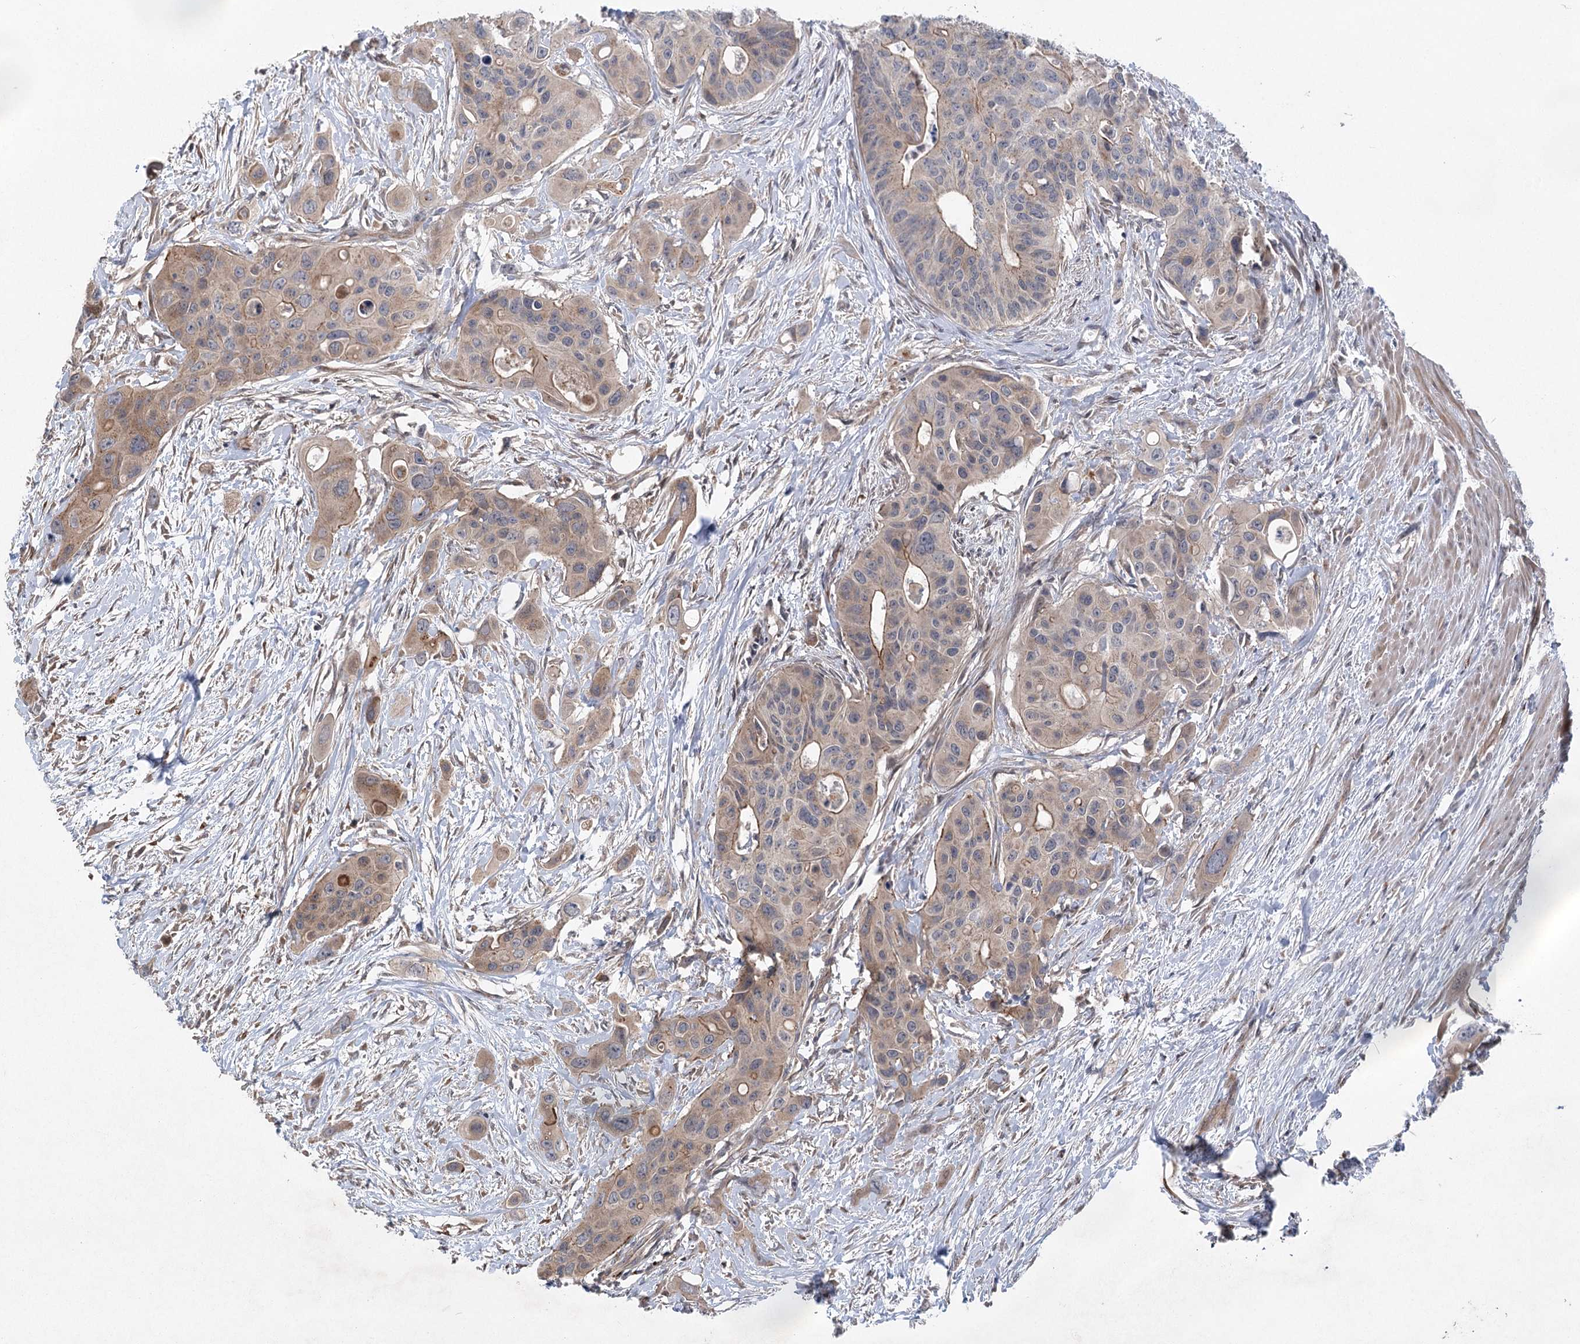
{"staining": {"intensity": "weak", "quantity": ">75%", "location": "cytoplasmic/membranous"}, "tissue": "colorectal cancer", "cell_type": "Tumor cells", "image_type": "cancer", "snomed": [{"axis": "morphology", "description": "Adenocarcinoma, NOS"}, {"axis": "topography", "description": "Colon"}], "caption": "Colorectal cancer (adenocarcinoma) tissue displays weak cytoplasmic/membranous staining in approximately >75% of tumor cells, visualized by immunohistochemistry.", "gene": "METTL24", "patient": {"sex": "male", "age": 77}}